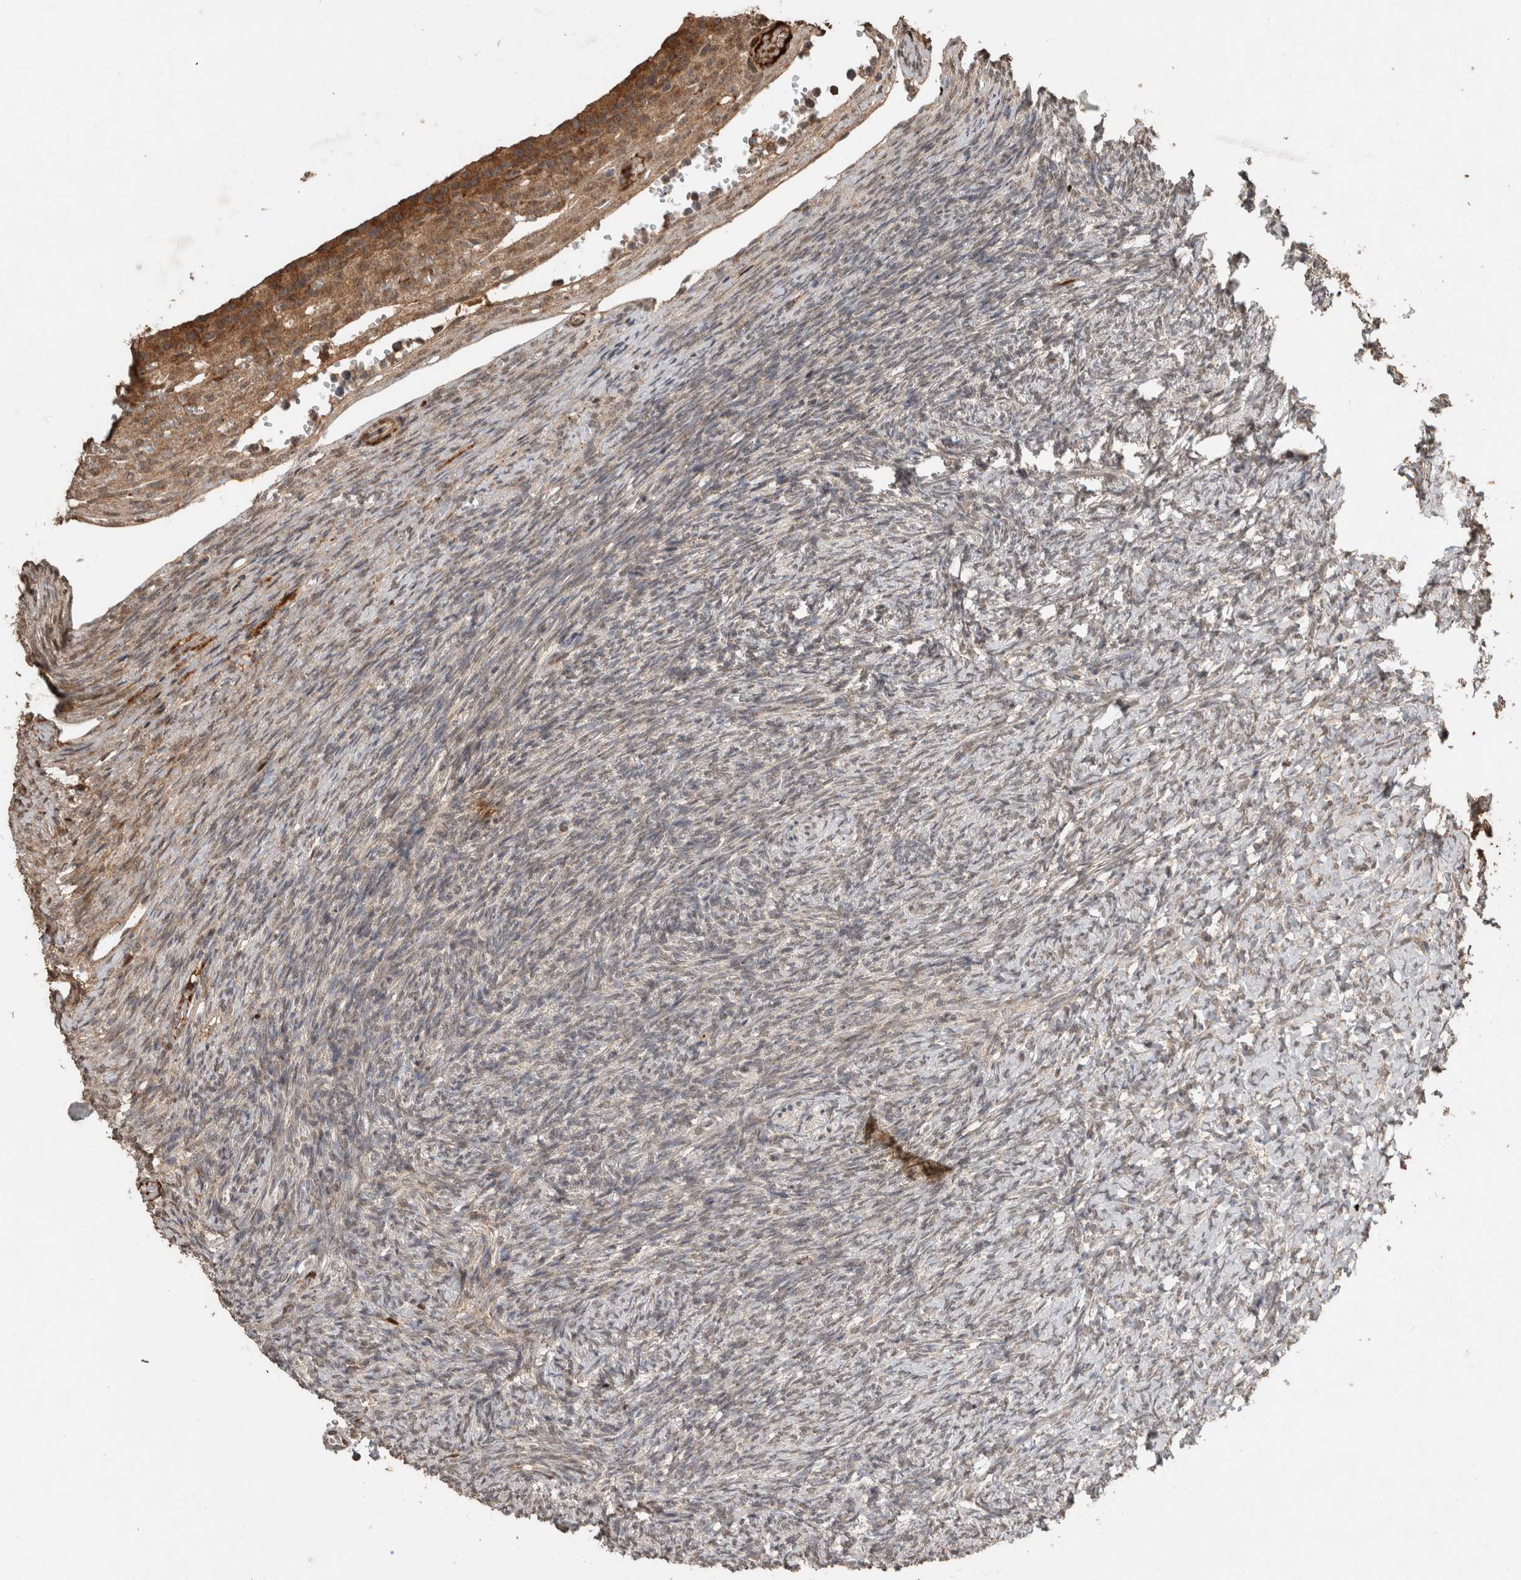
{"staining": {"intensity": "moderate", "quantity": ">75%", "location": "cytoplasmic/membranous"}, "tissue": "ovary", "cell_type": "Follicle cells", "image_type": "normal", "snomed": [{"axis": "morphology", "description": "Normal tissue, NOS"}, {"axis": "topography", "description": "Ovary"}], "caption": "Human ovary stained with a brown dye demonstrates moderate cytoplasmic/membranous positive positivity in about >75% of follicle cells.", "gene": "FAM3A", "patient": {"sex": "female", "age": 41}}